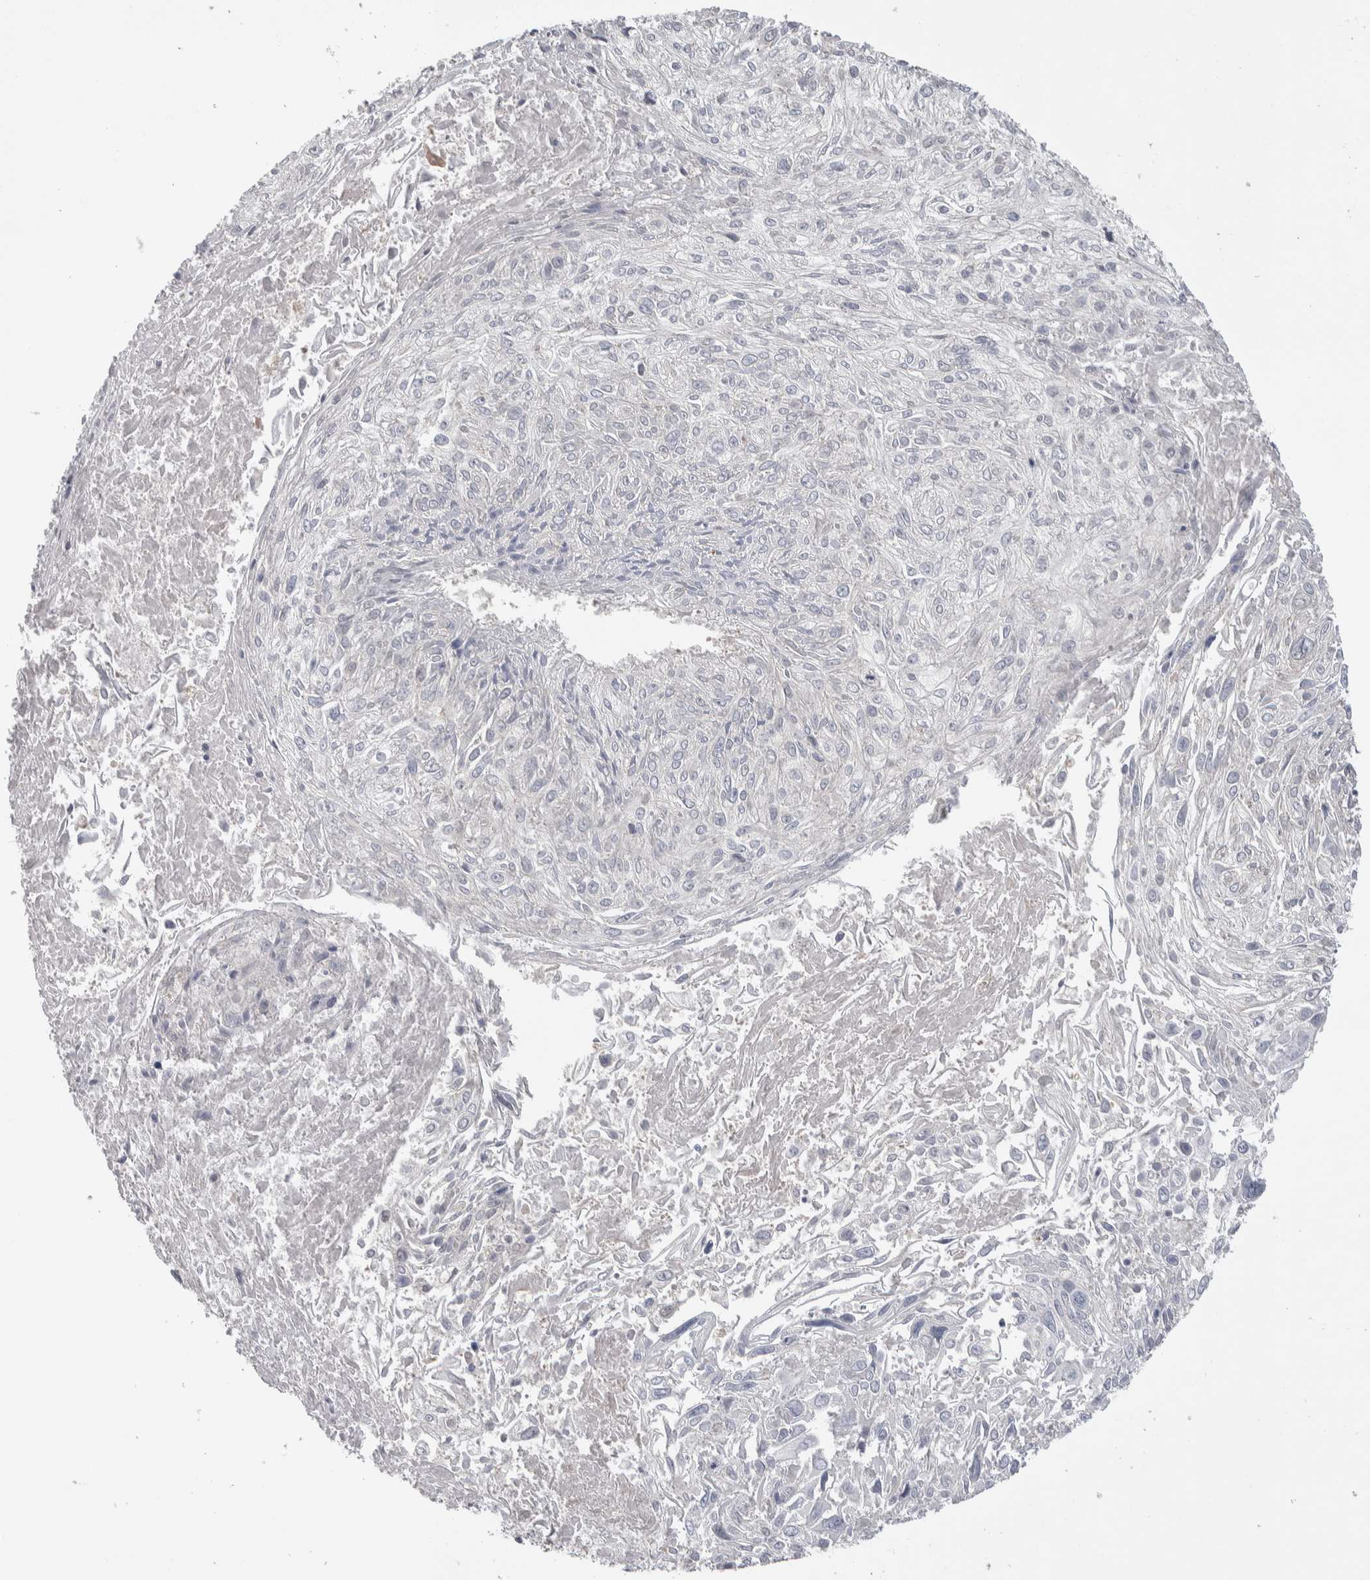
{"staining": {"intensity": "negative", "quantity": "none", "location": "none"}, "tissue": "cervical cancer", "cell_type": "Tumor cells", "image_type": "cancer", "snomed": [{"axis": "morphology", "description": "Squamous cell carcinoma, NOS"}, {"axis": "topography", "description": "Cervix"}], "caption": "There is no significant expression in tumor cells of cervical cancer (squamous cell carcinoma).", "gene": "GPHN", "patient": {"sex": "female", "age": 51}}